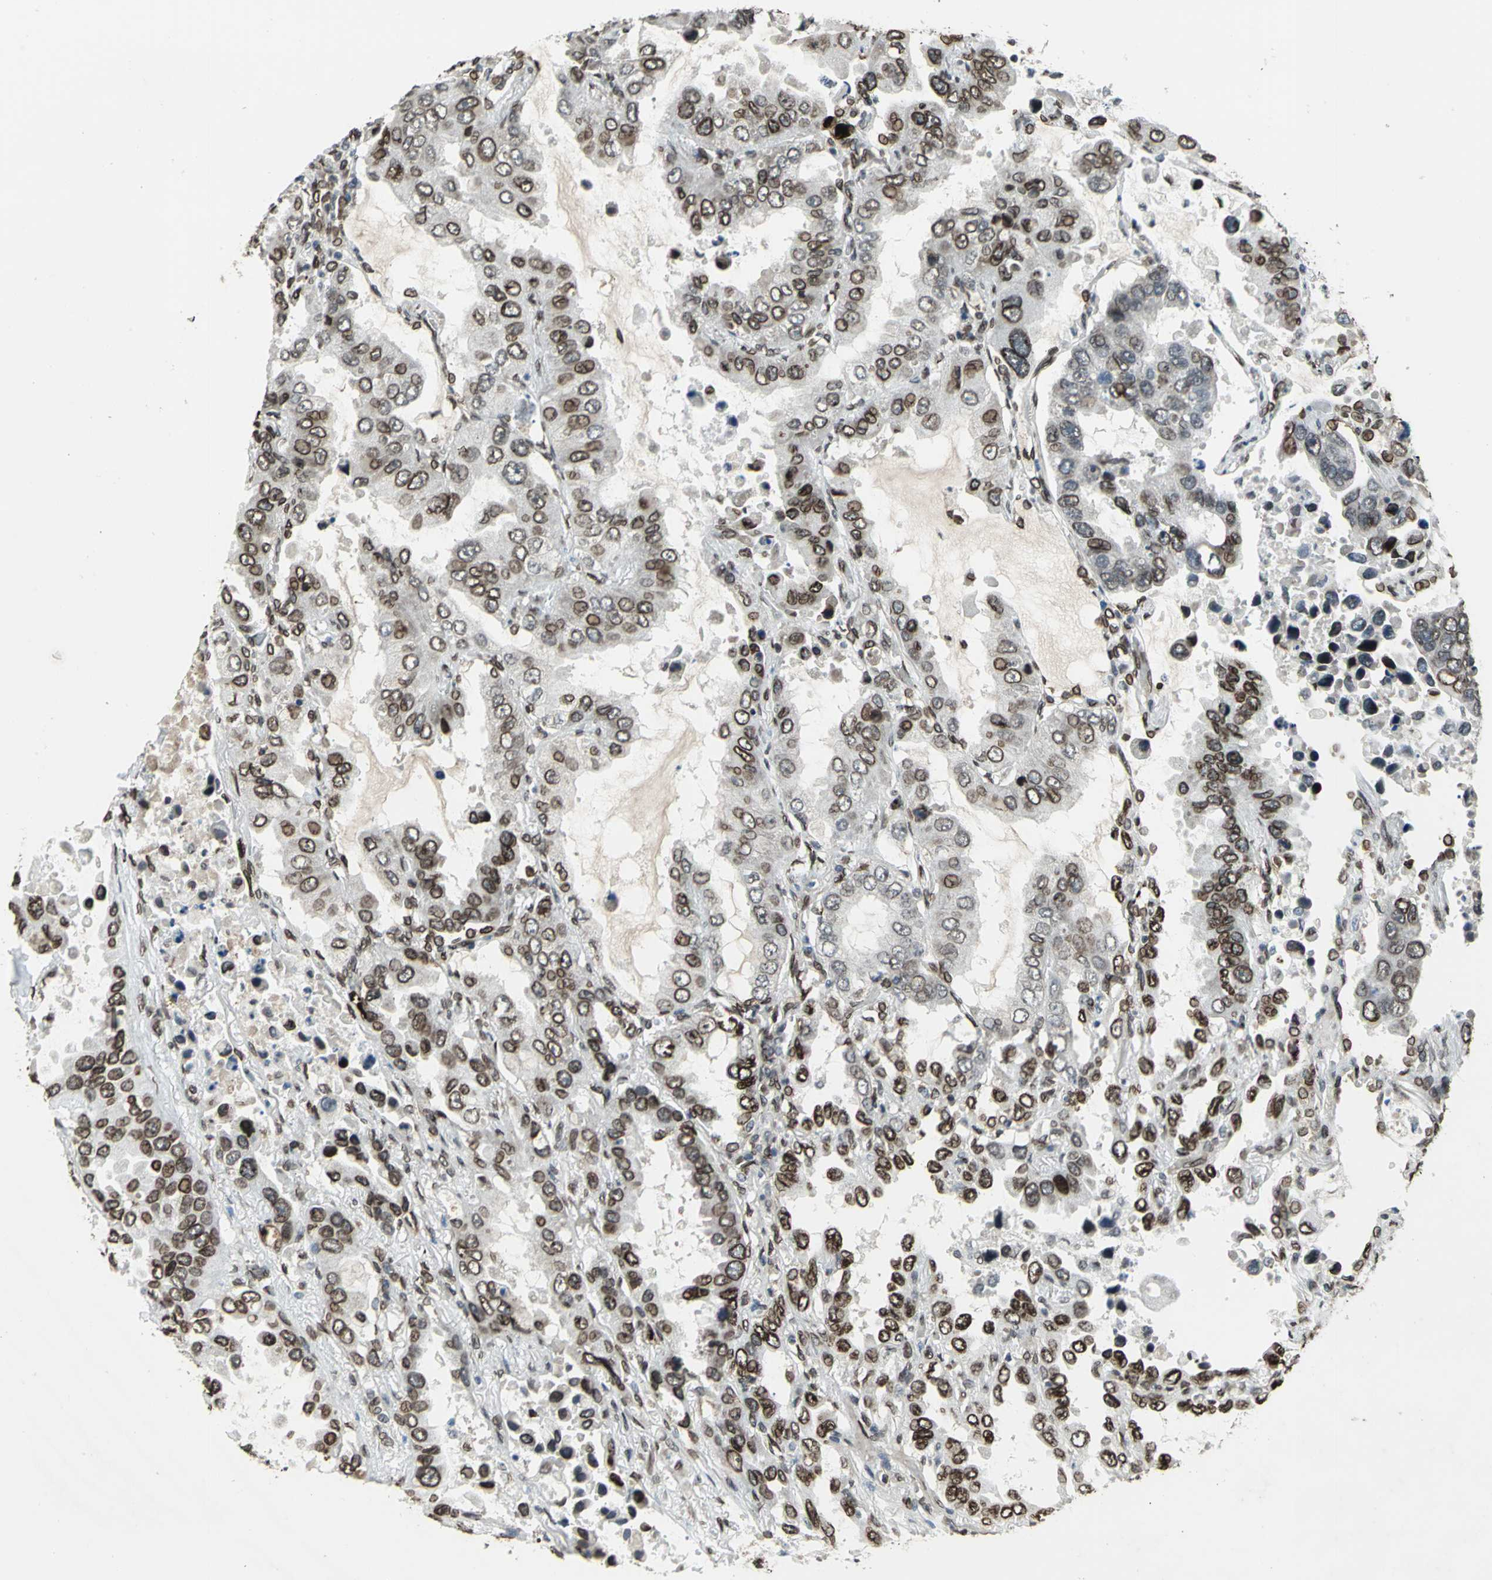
{"staining": {"intensity": "strong", "quantity": ">75%", "location": "cytoplasmic/membranous,nuclear"}, "tissue": "lung cancer", "cell_type": "Tumor cells", "image_type": "cancer", "snomed": [{"axis": "morphology", "description": "Adenocarcinoma, NOS"}, {"axis": "topography", "description": "Lung"}], "caption": "Immunohistochemistry (IHC) photomicrograph of human lung cancer (adenocarcinoma) stained for a protein (brown), which shows high levels of strong cytoplasmic/membranous and nuclear staining in about >75% of tumor cells.", "gene": "ISY1", "patient": {"sex": "male", "age": 64}}